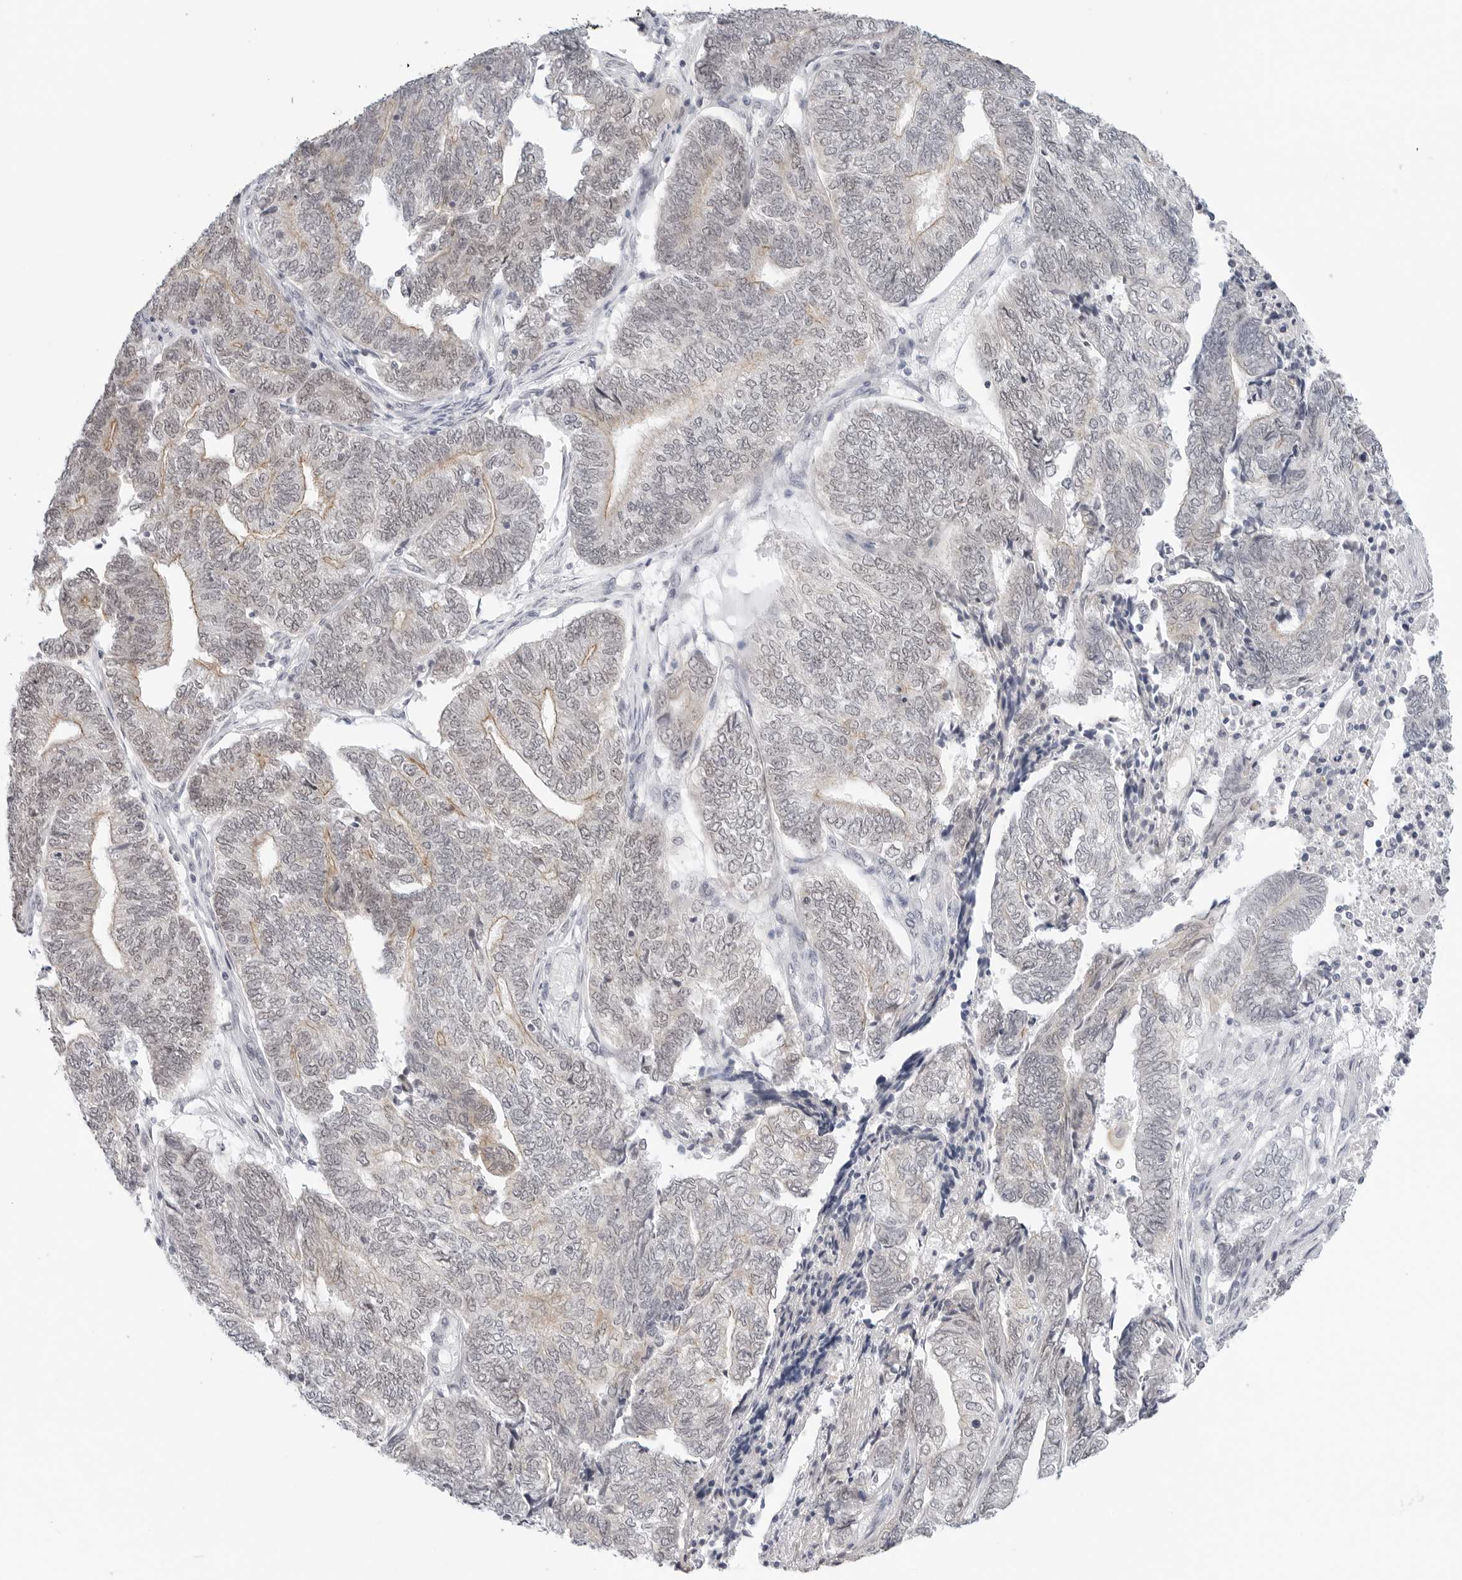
{"staining": {"intensity": "moderate", "quantity": "<25%", "location": "cytoplasmic/membranous"}, "tissue": "endometrial cancer", "cell_type": "Tumor cells", "image_type": "cancer", "snomed": [{"axis": "morphology", "description": "Adenocarcinoma, NOS"}, {"axis": "topography", "description": "Uterus"}, {"axis": "topography", "description": "Endometrium"}], "caption": "The micrograph displays staining of adenocarcinoma (endometrial), revealing moderate cytoplasmic/membranous protein expression (brown color) within tumor cells.", "gene": "TSEN2", "patient": {"sex": "female", "age": 70}}